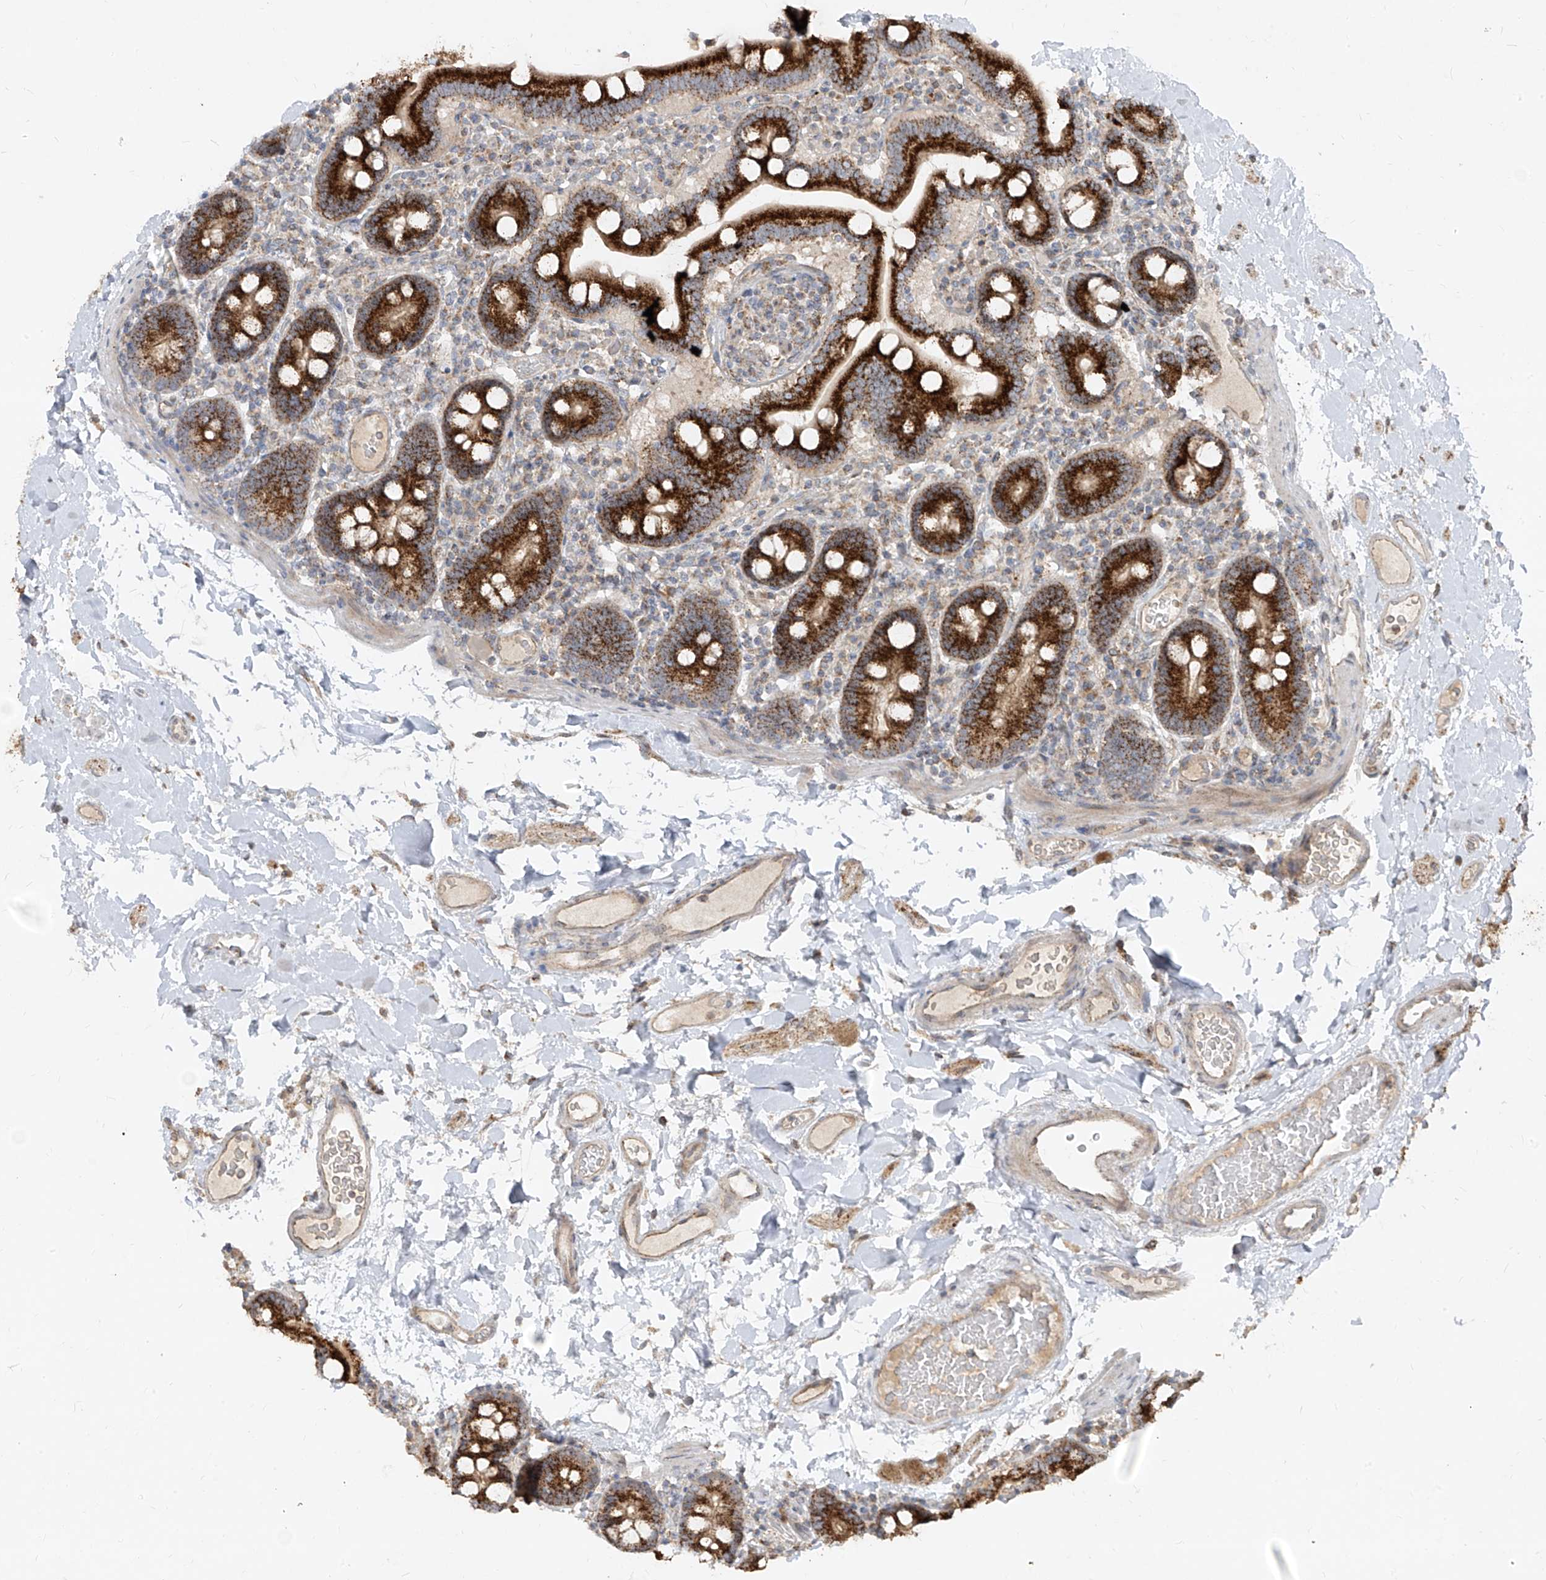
{"staining": {"intensity": "strong", "quantity": ">75%", "location": "cytoplasmic/membranous"}, "tissue": "duodenum", "cell_type": "Glandular cells", "image_type": "normal", "snomed": [{"axis": "morphology", "description": "Normal tissue, NOS"}, {"axis": "topography", "description": "Duodenum"}], "caption": "Immunohistochemical staining of normal human duodenum shows >75% levels of strong cytoplasmic/membranous protein expression in approximately >75% of glandular cells.", "gene": "ABCD3", "patient": {"sex": "male", "age": 55}}